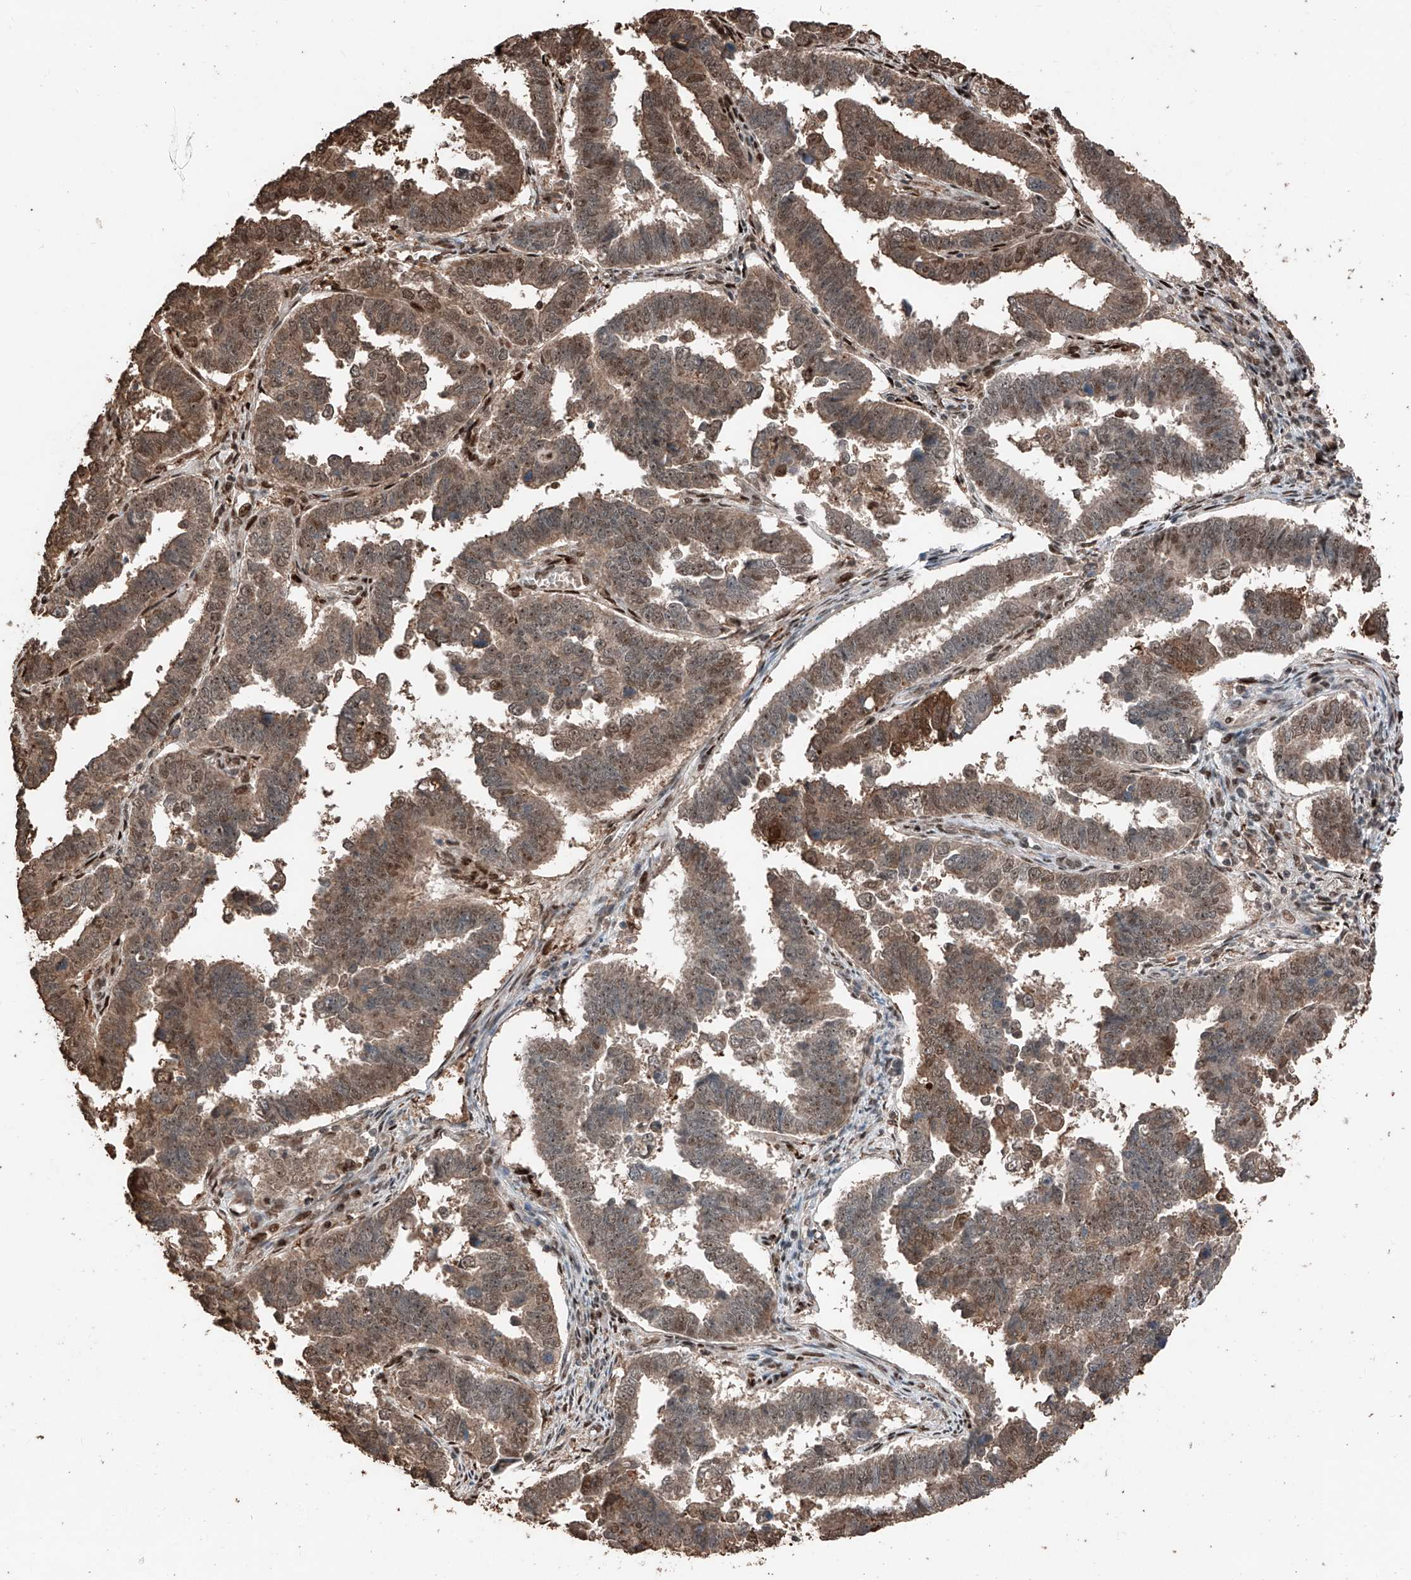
{"staining": {"intensity": "weak", "quantity": ">75%", "location": "cytoplasmic/membranous,nuclear"}, "tissue": "endometrial cancer", "cell_type": "Tumor cells", "image_type": "cancer", "snomed": [{"axis": "morphology", "description": "Adenocarcinoma, NOS"}, {"axis": "topography", "description": "Endometrium"}], "caption": "This photomicrograph exhibits immunohistochemistry staining of endometrial cancer (adenocarcinoma), with low weak cytoplasmic/membranous and nuclear staining in approximately >75% of tumor cells.", "gene": "RMND1", "patient": {"sex": "female", "age": 75}}